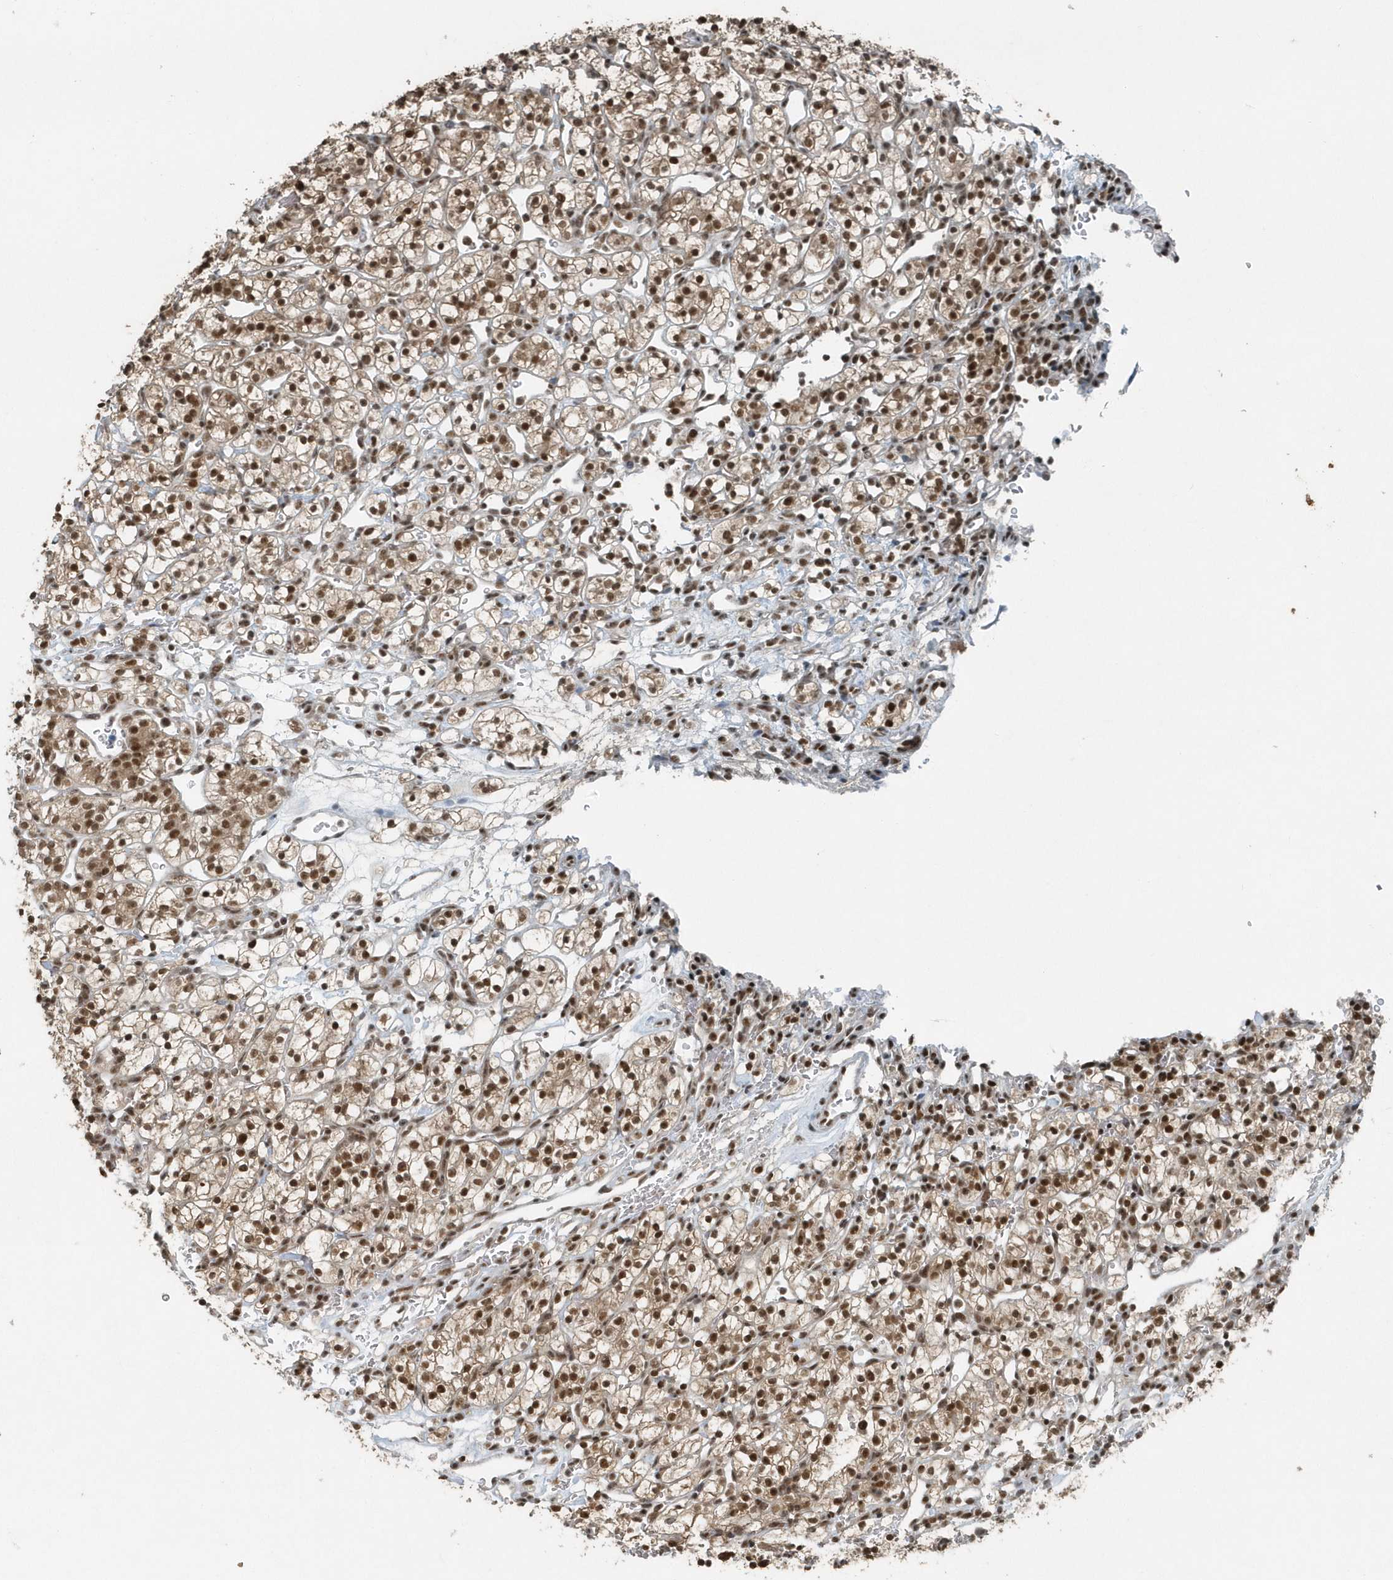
{"staining": {"intensity": "moderate", "quantity": ">75%", "location": "cytoplasmic/membranous,nuclear"}, "tissue": "renal cancer", "cell_type": "Tumor cells", "image_type": "cancer", "snomed": [{"axis": "morphology", "description": "Adenocarcinoma, NOS"}, {"axis": "topography", "description": "Kidney"}], "caption": "IHC of human renal cancer exhibits medium levels of moderate cytoplasmic/membranous and nuclear positivity in approximately >75% of tumor cells.", "gene": "YTHDC1", "patient": {"sex": "female", "age": 57}}